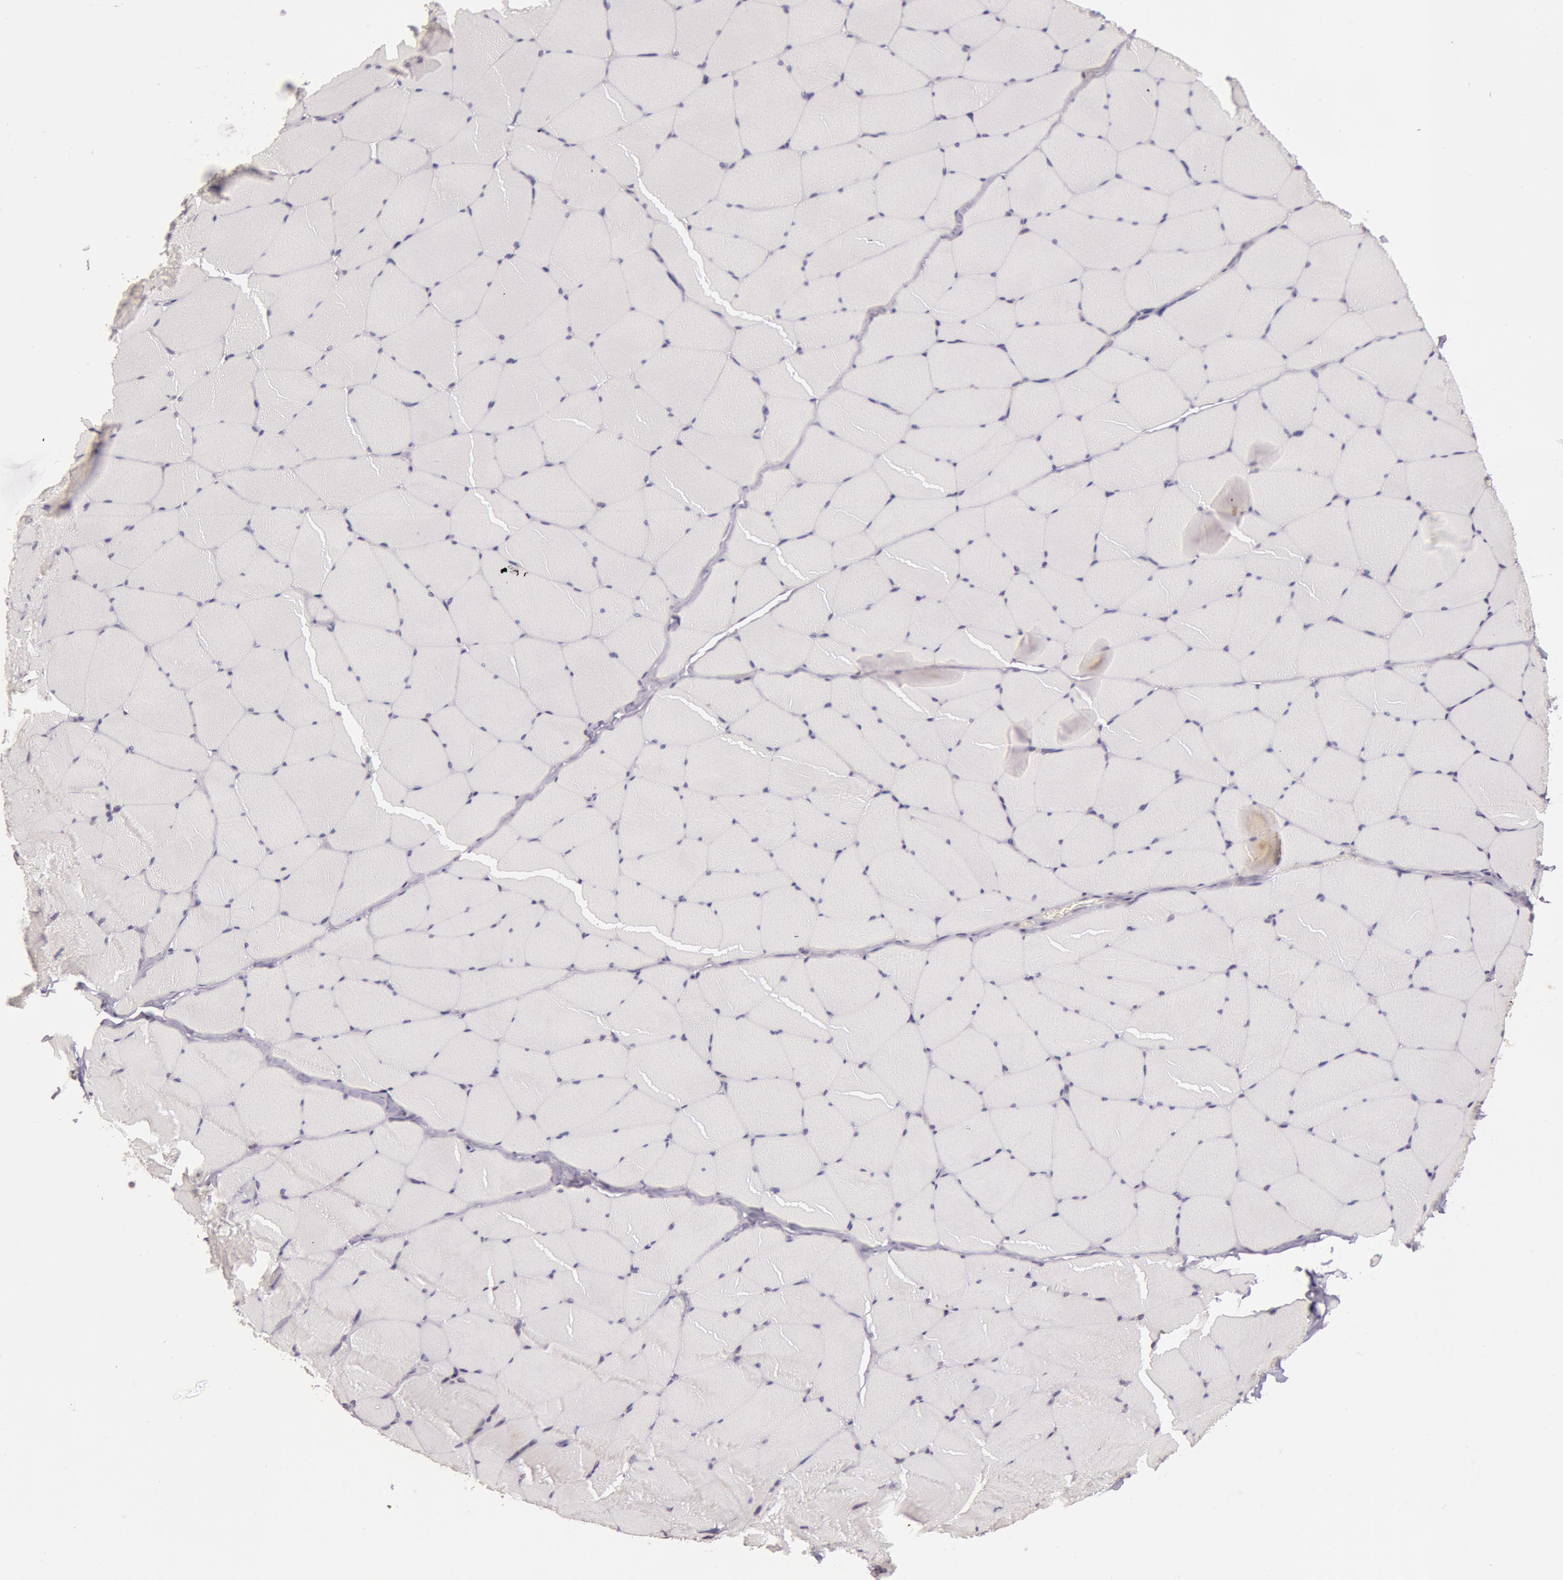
{"staining": {"intensity": "negative", "quantity": "none", "location": "none"}, "tissue": "skeletal muscle", "cell_type": "Myocytes", "image_type": "normal", "snomed": [{"axis": "morphology", "description": "Normal tissue, NOS"}, {"axis": "topography", "description": "Skeletal muscle"}, {"axis": "topography", "description": "Salivary gland"}], "caption": "The immunohistochemistry histopathology image has no significant expression in myocytes of skeletal muscle. (Stains: DAB IHC with hematoxylin counter stain, Microscopy: brightfield microscopy at high magnification).", "gene": "KRT18", "patient": {"sex": "male", "age": 62}}